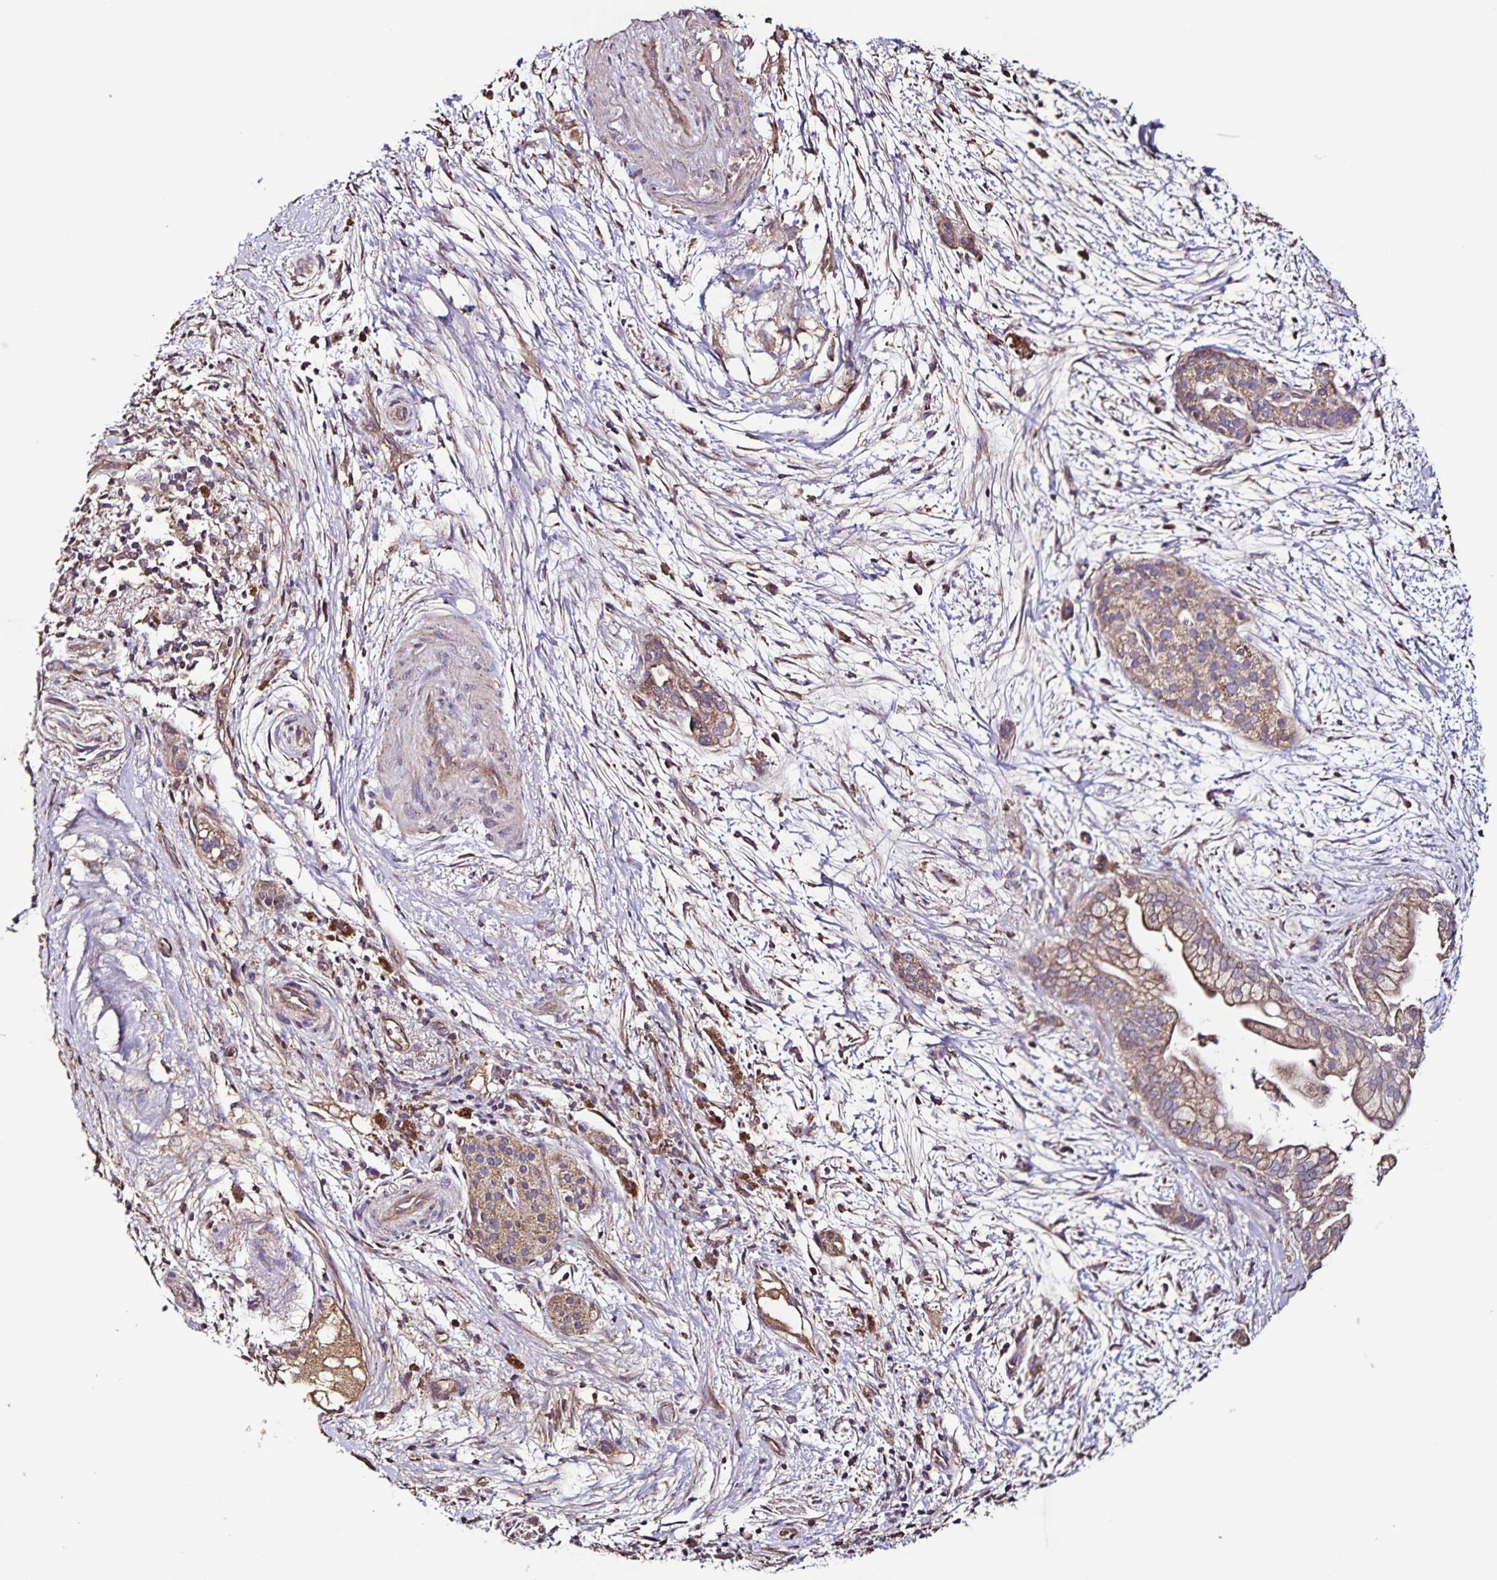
{"staining": {"intensity": "weak", "quantity": ">75%", "location": "cytoplasmic/membranous"}, "tissue": "pancreatic cancer", "cell_type": "Tumor cells", "image_type": "cancer", "snomed": [{"axis": "morphology", "description": "Adenocarcinoma, NOS"}, {"axis": "topography", "description": "Pancreas"}], "caption": "An image of pancreatic cancer (adenocarcinoma) stained for a protein shows weak cytoplasmic/membranous brown staining in tumor cells.", "gene": "MAN1A1", "patient": {"sex": "female", "age": 69}}